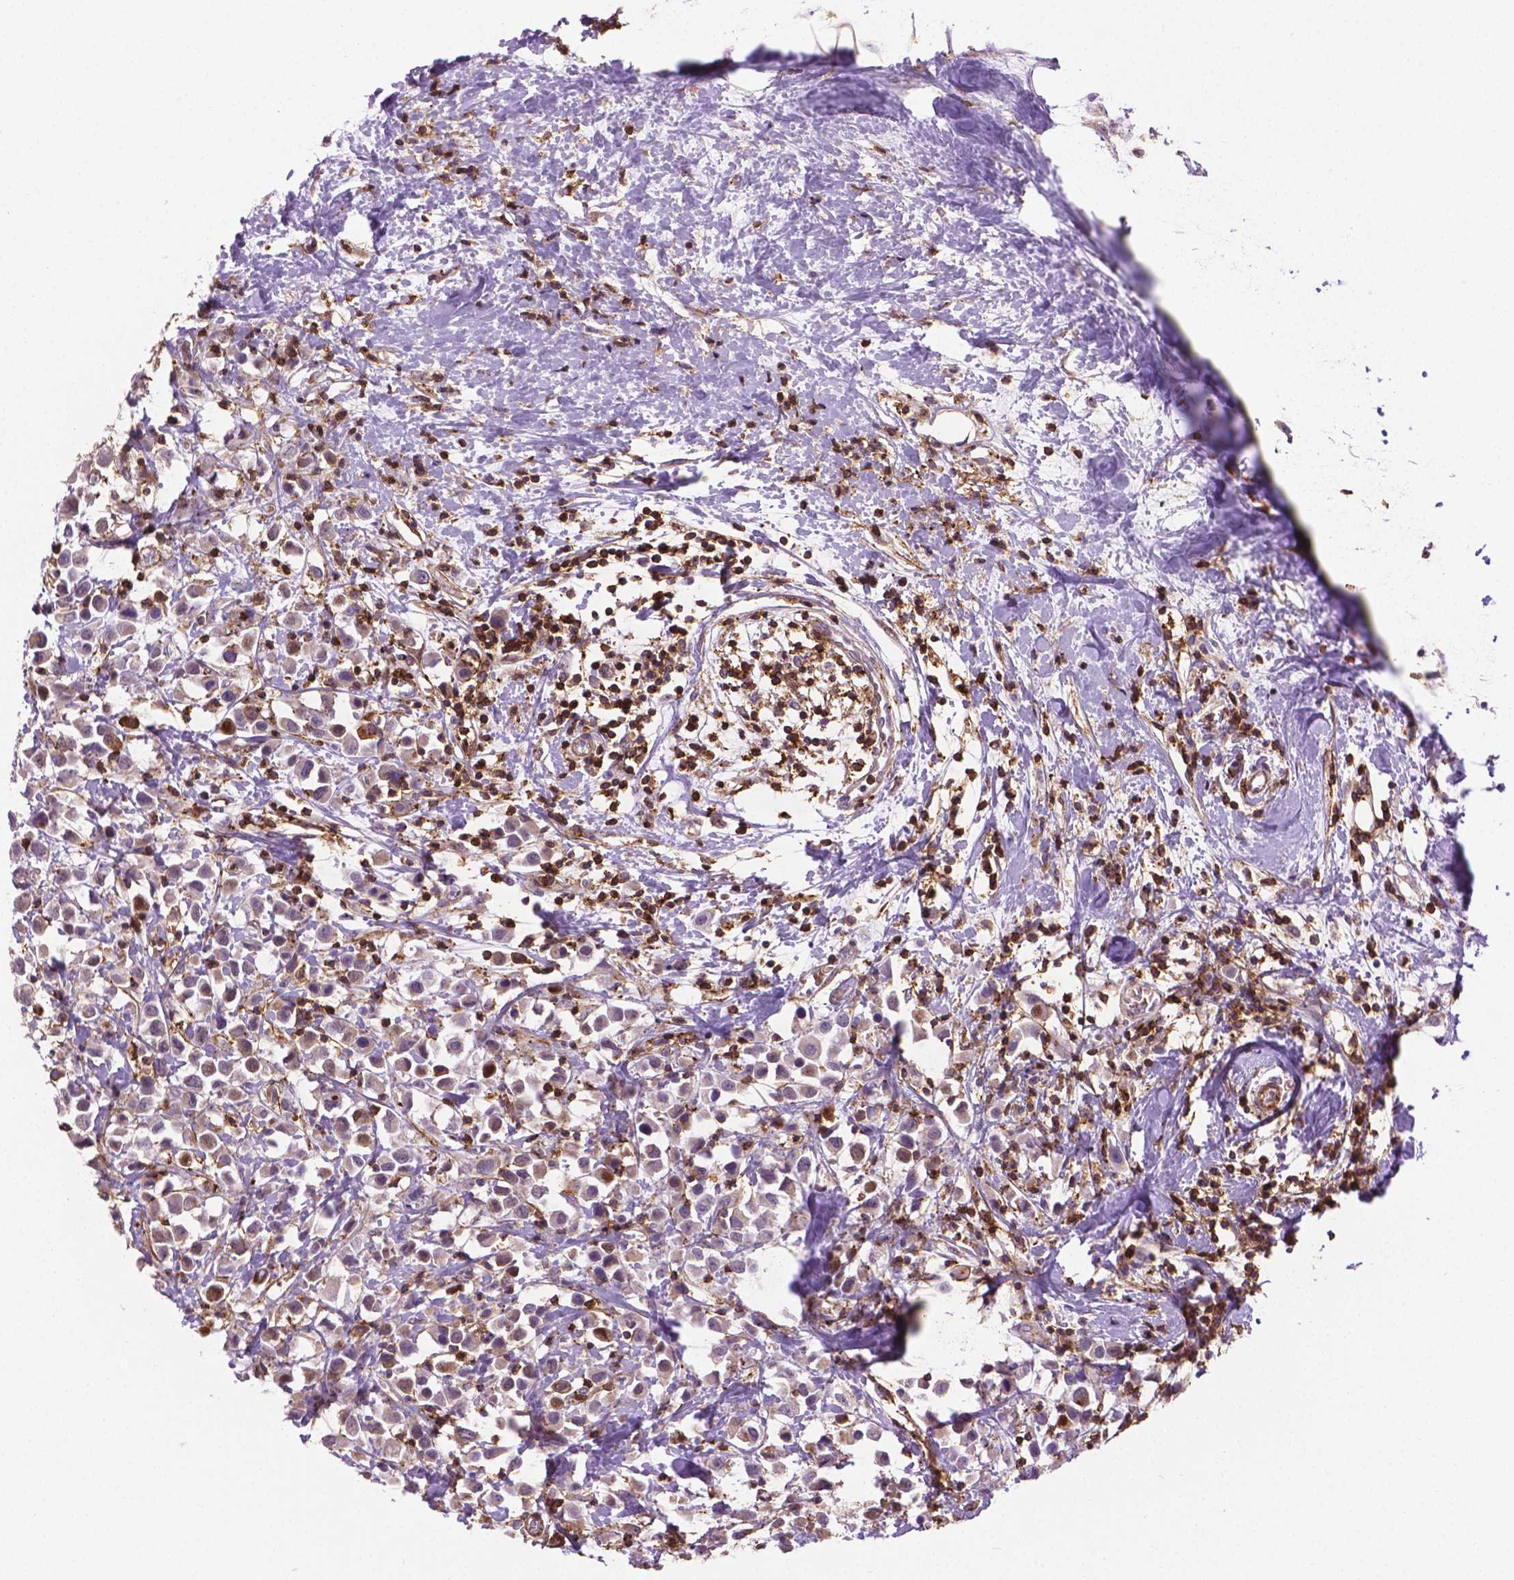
{"staining": {"intensity": "weak", "quantity": "25%-75%", "location": "cytoplasmic/membranous"}, "tissue": "breast cancer", "cell_type": "Tumor cells", "image_type": "cancer", "snomed": [{"axis": "morphology", "description": "Duct carcinoma"}, {"axis": "topography", "description": "Breast"}], "caption": "This is a histology image of immunohistochemistry (IHC) staining of breast intraductal carcinoma, which shows weak staining in the cytoplasmic/membranous of tumor cells.", "gene": "ACAD10", "patient": {"sex": "female", "age": 61}}